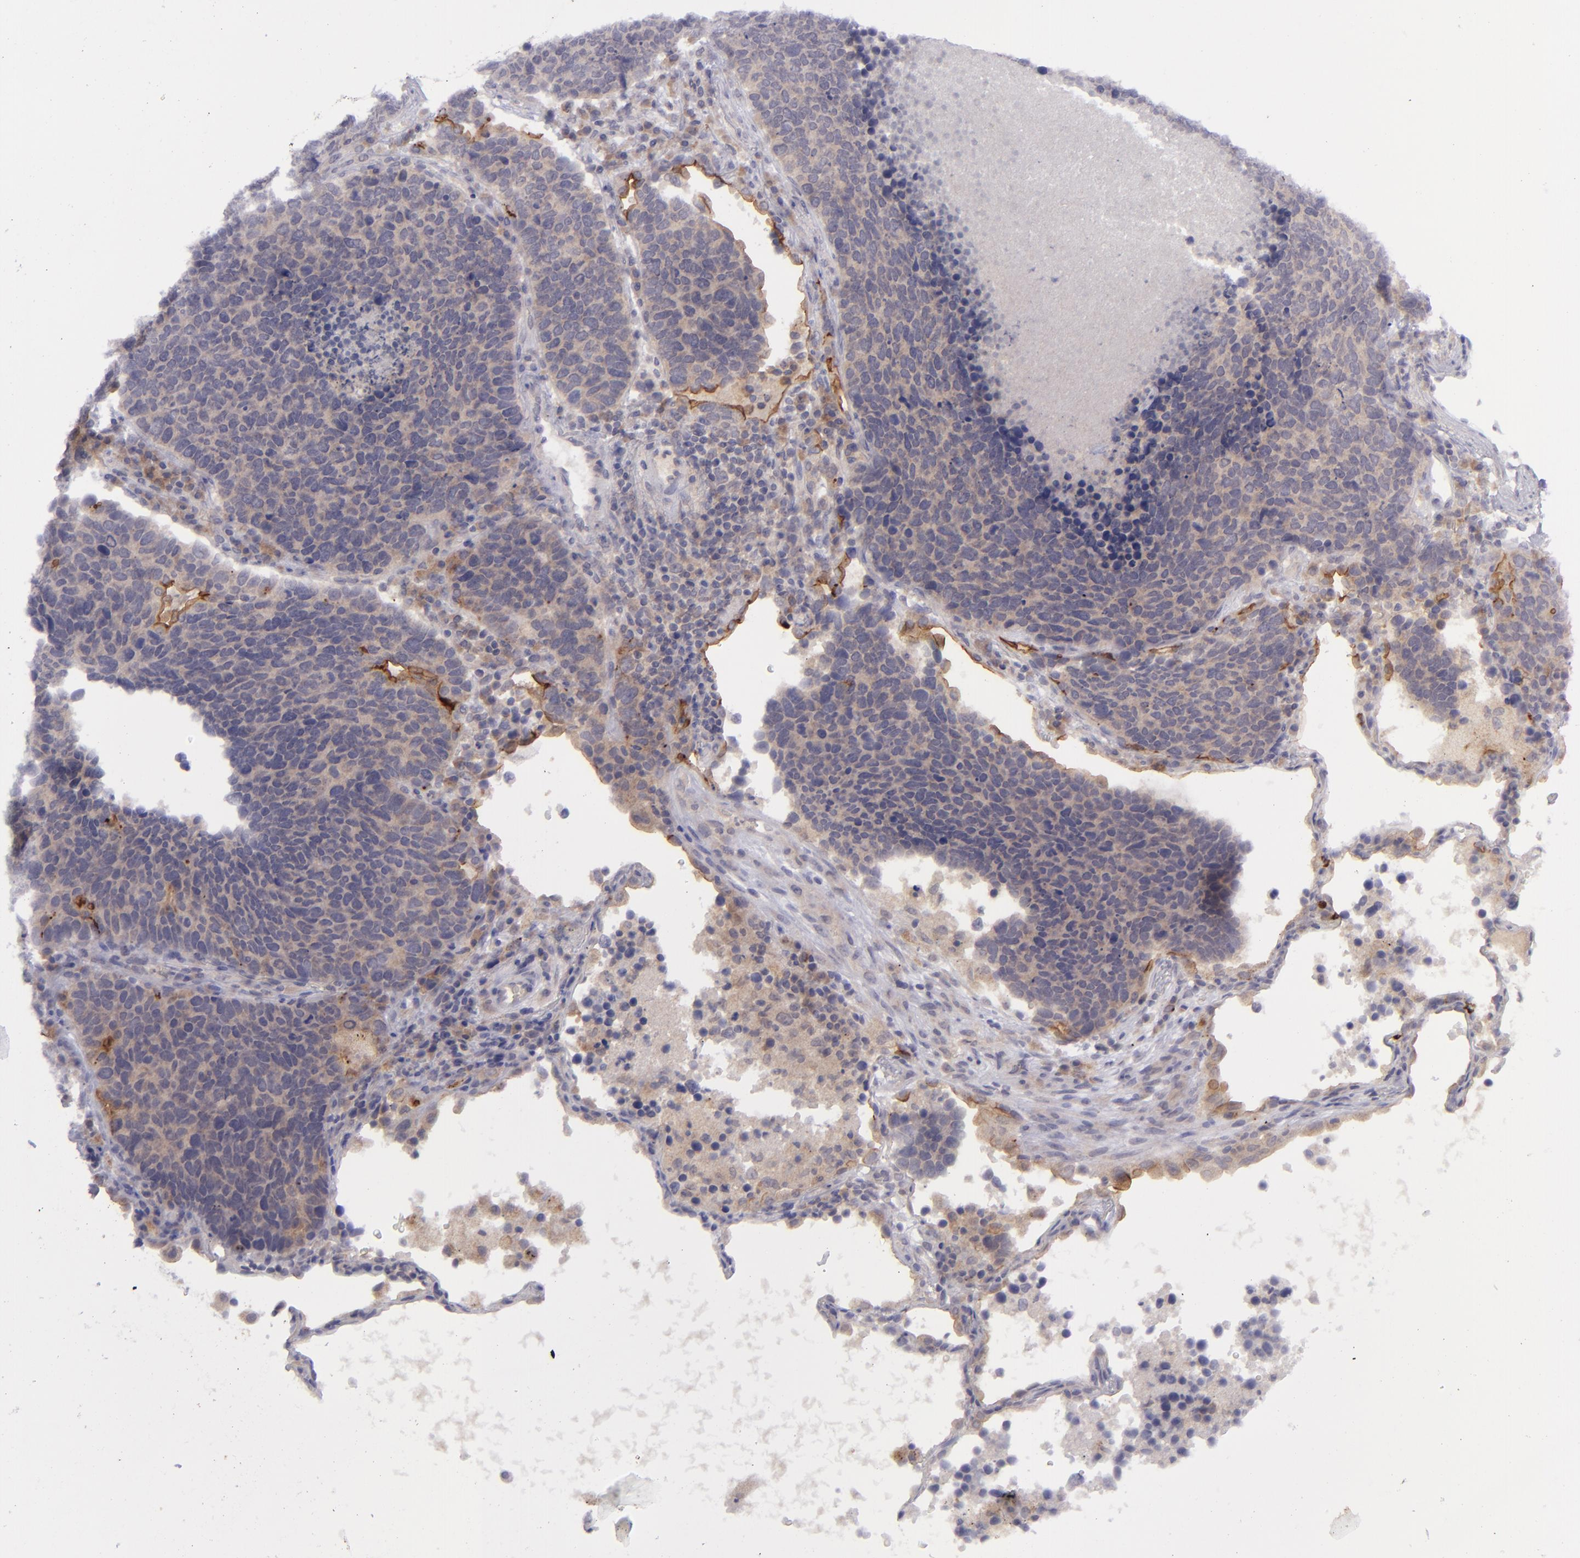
{"staining": {"intensity": "weak", "quantity": ">75%", "location": "cytoplasmic/membranous"}, "tissue": "lung cancer", "cell_type": "Tumor cells", "image_type": "cancer", "snomed": [{"axis": "morphology", "description": "Neoplasm, malignant, NOS"}, {"axis": "topography", "description": "Lung"}], "caption": "Protein staining of lung cancer (neoplasm (malignant)) tissue displays weak cytoplasmic/membranous positivity in about >75% of tumor cells.", "gene": "EVPL", "patient": {"sex": "female", "age": 75}}